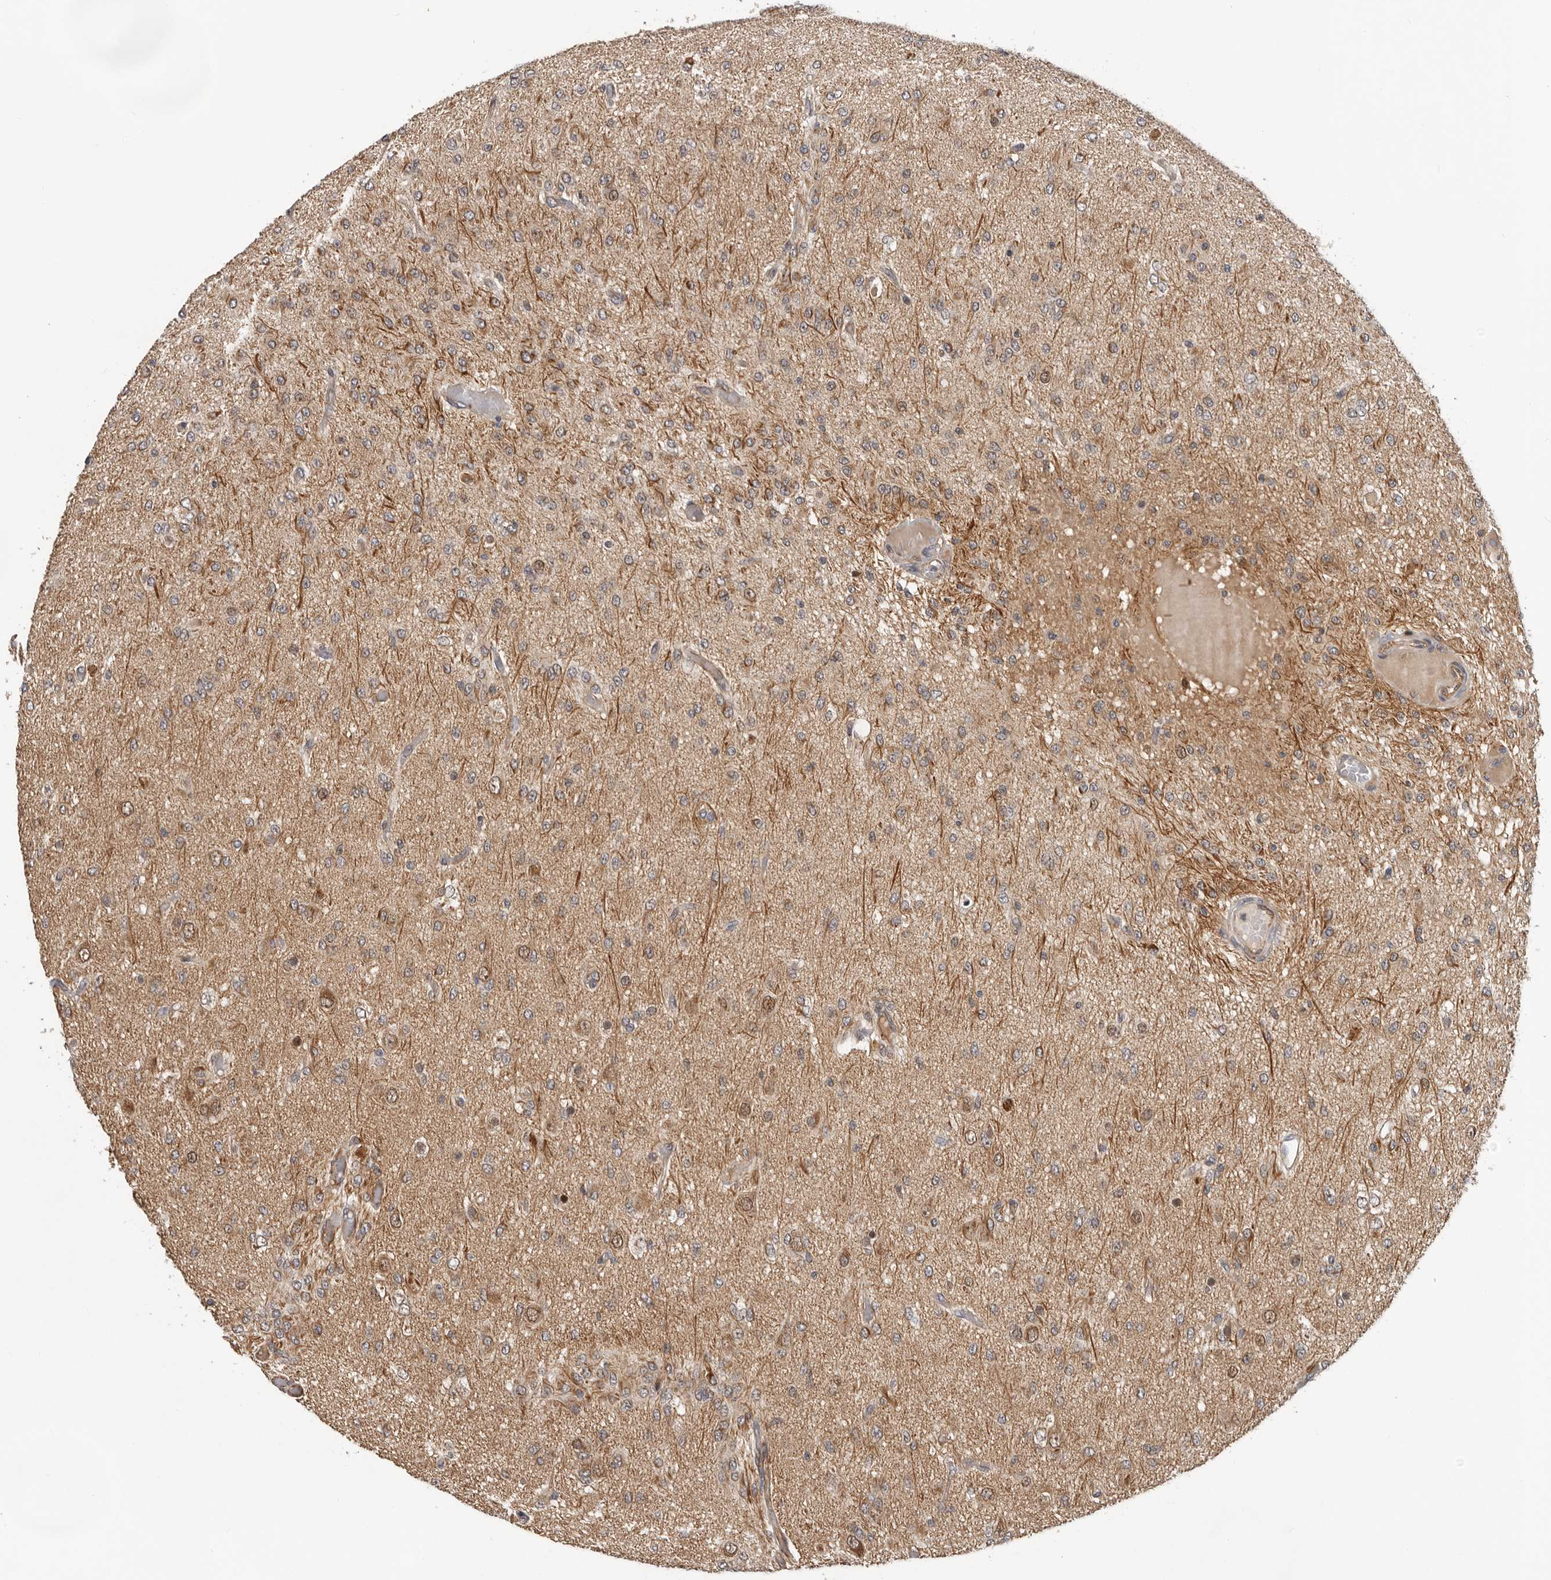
{"staining": {"intensity": "weak", "quantity": "25%-75%", "location": "cytoplasmic/membranous"}, "tissue": "glioma", "cell_type": "Tumor cells", "image_type": "cancer", "snomed": [{"axis": "morphology", "description": "Glioma, malignant, High grade"}, {"axis": "topography", "description": "Brain"}], "caption": "Immunohistochemical staining of glioma exhibits low levels of weak cytoplasmic/membranous protein positivity in about 25%-75% of tumor cells.", "gene": "RNF157", "patient": {"sex": "female", "age": 59}}